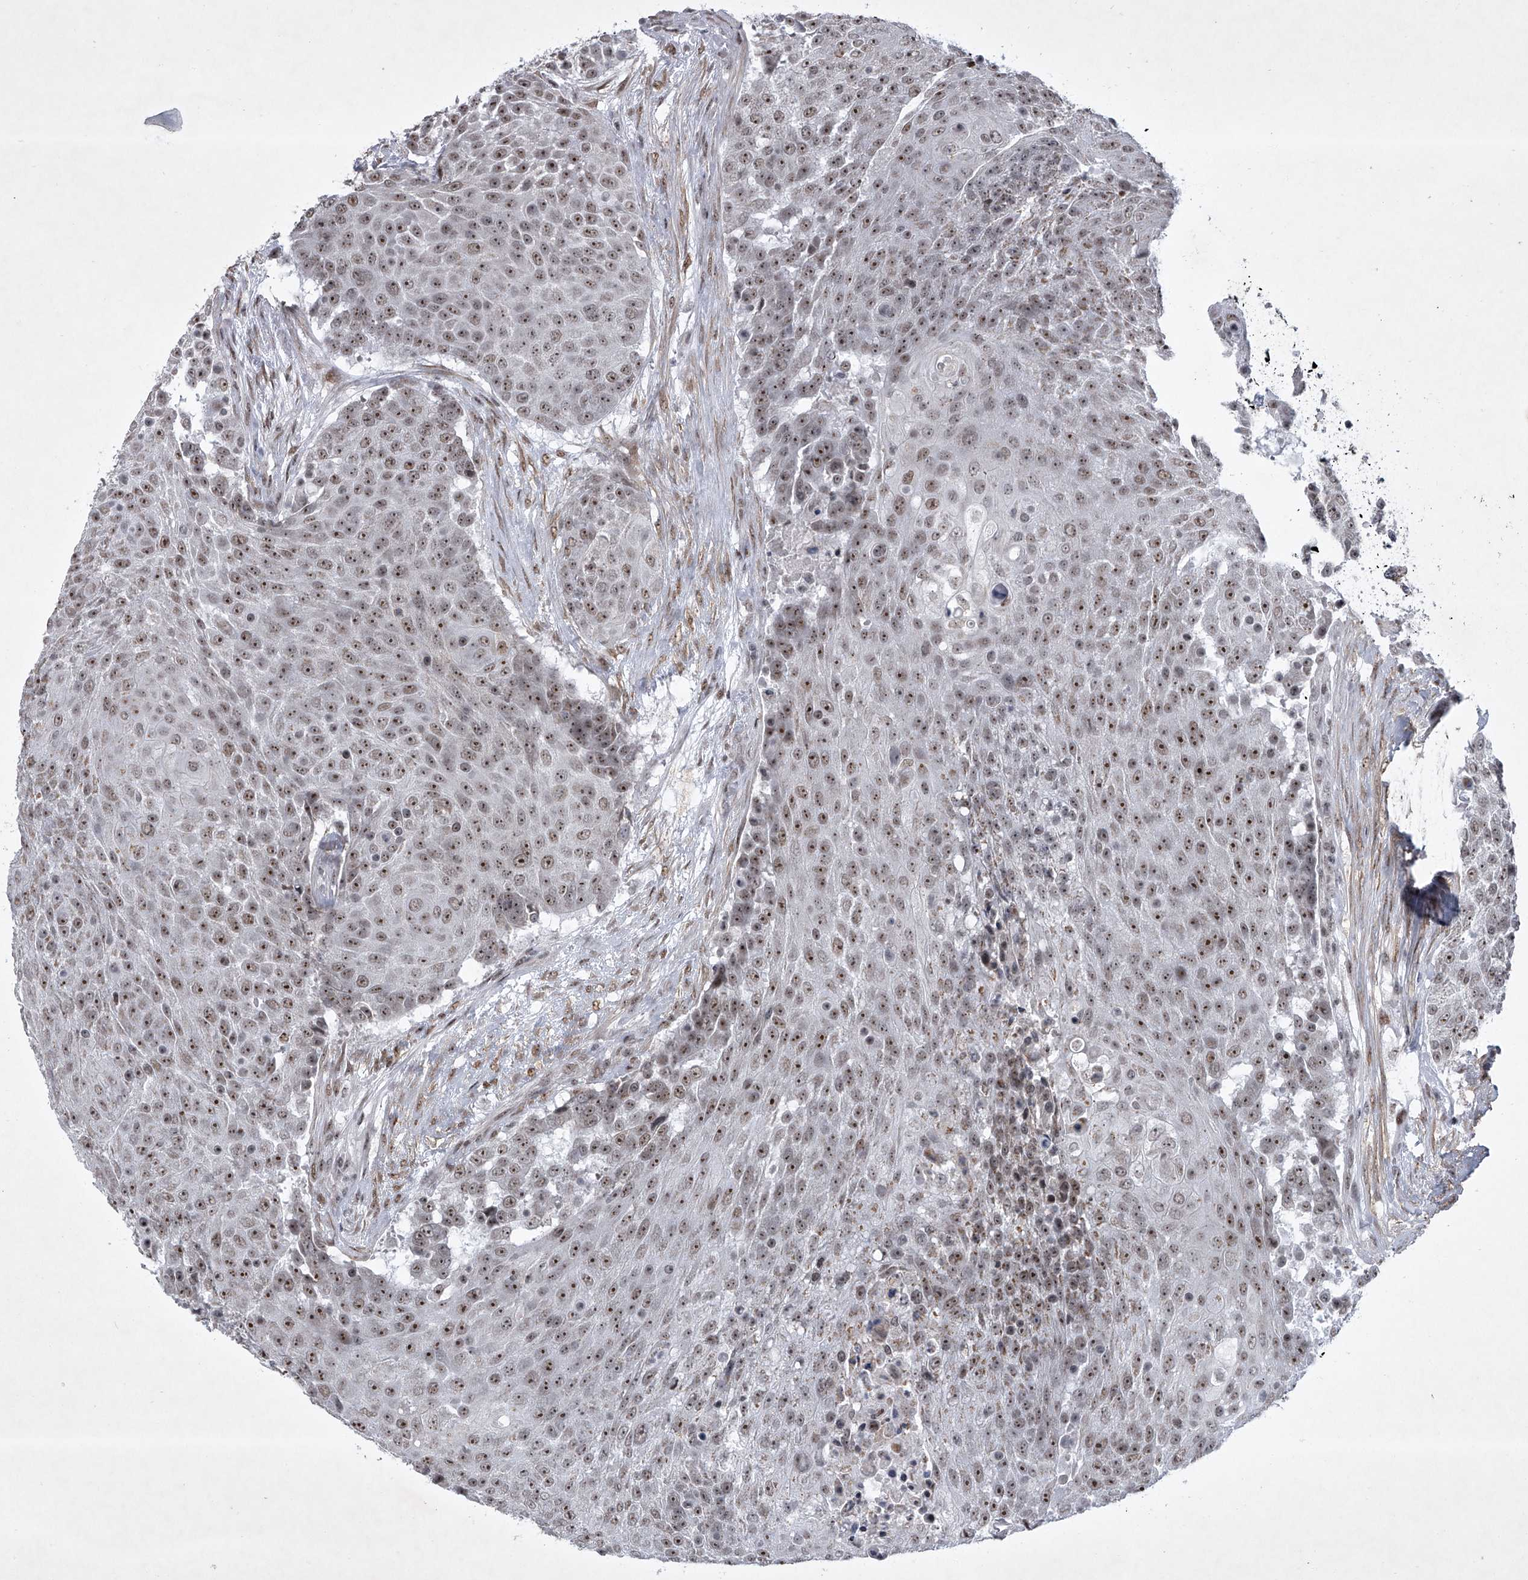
{"staining": {"intensity": "moderate", "quantity": ">75%", "location": "nuclear"}, "tissue": "urothelial cancer", "cell_type": "Tumor cells", "image_type": "cancer", "snomed": [{"axis": "morphology", "description": "Urothelial carcinoma, High grade"}, {"axis": "topography", "description": "Urinary bladder"}], "caption": "The histopathology image reveals a brown stain indicating the presence of a protein in the nuclear of tumor cells in urothelial carcinoma (high-grade). The protein of interest is shown in brown color, while the nuclei are stained blue.", "gene": "MLLT1", "patient": {"sex": "female", "age": 63}}